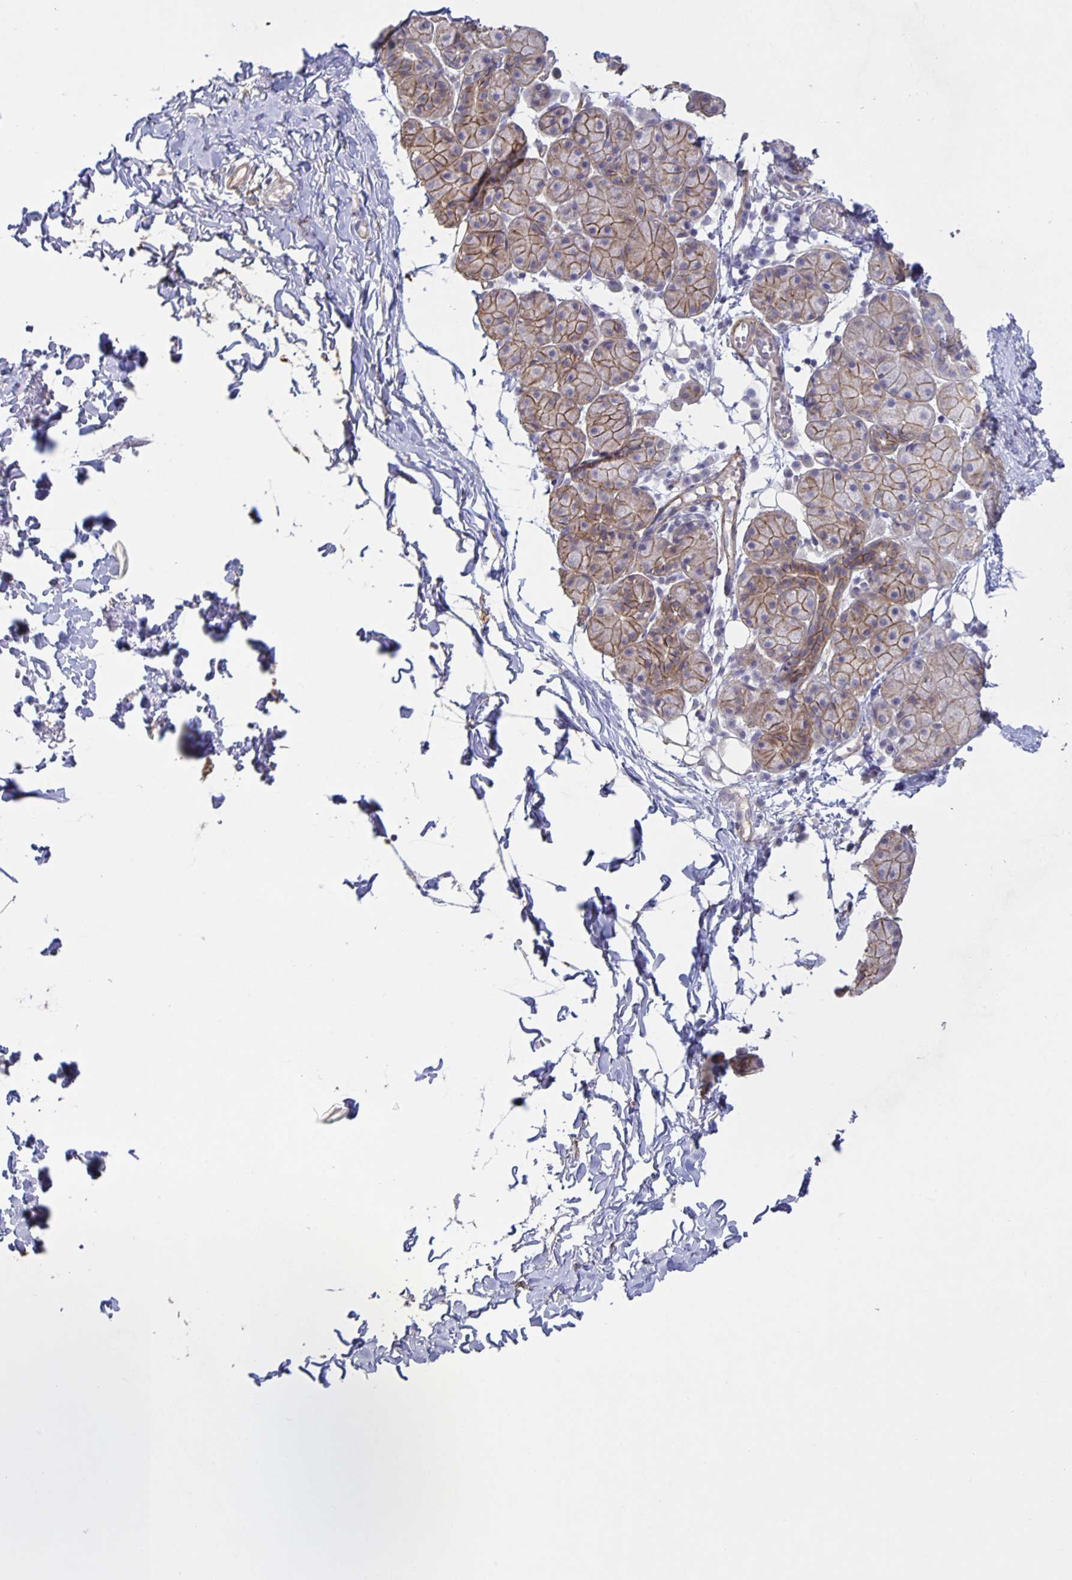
{"staining": {"intensity": "moderate", "quantity": "25%-75%", "location": "cytoplasmic/membranous"}, "tissue": "salivary gland", "cell_type": "Glandular cells", "image_type": "normal", "snomed": [{"axis": "morphology", "description": "Normal tissue, NOS"}, {"axis": "morphology", "description": "Inflammation, NOS"}, {"axis": "topography", "description": "Lymph node"}, {"axis": "topography", "description": "Salivary gland"}], "caption": "Glandular cells exhibit moderate cytoplasmic/membranous staining in about 25%-75% of cells in benign salivary gland.", "gene": "SRCIN1", "patient": {"sex": "male", "age": 3}}